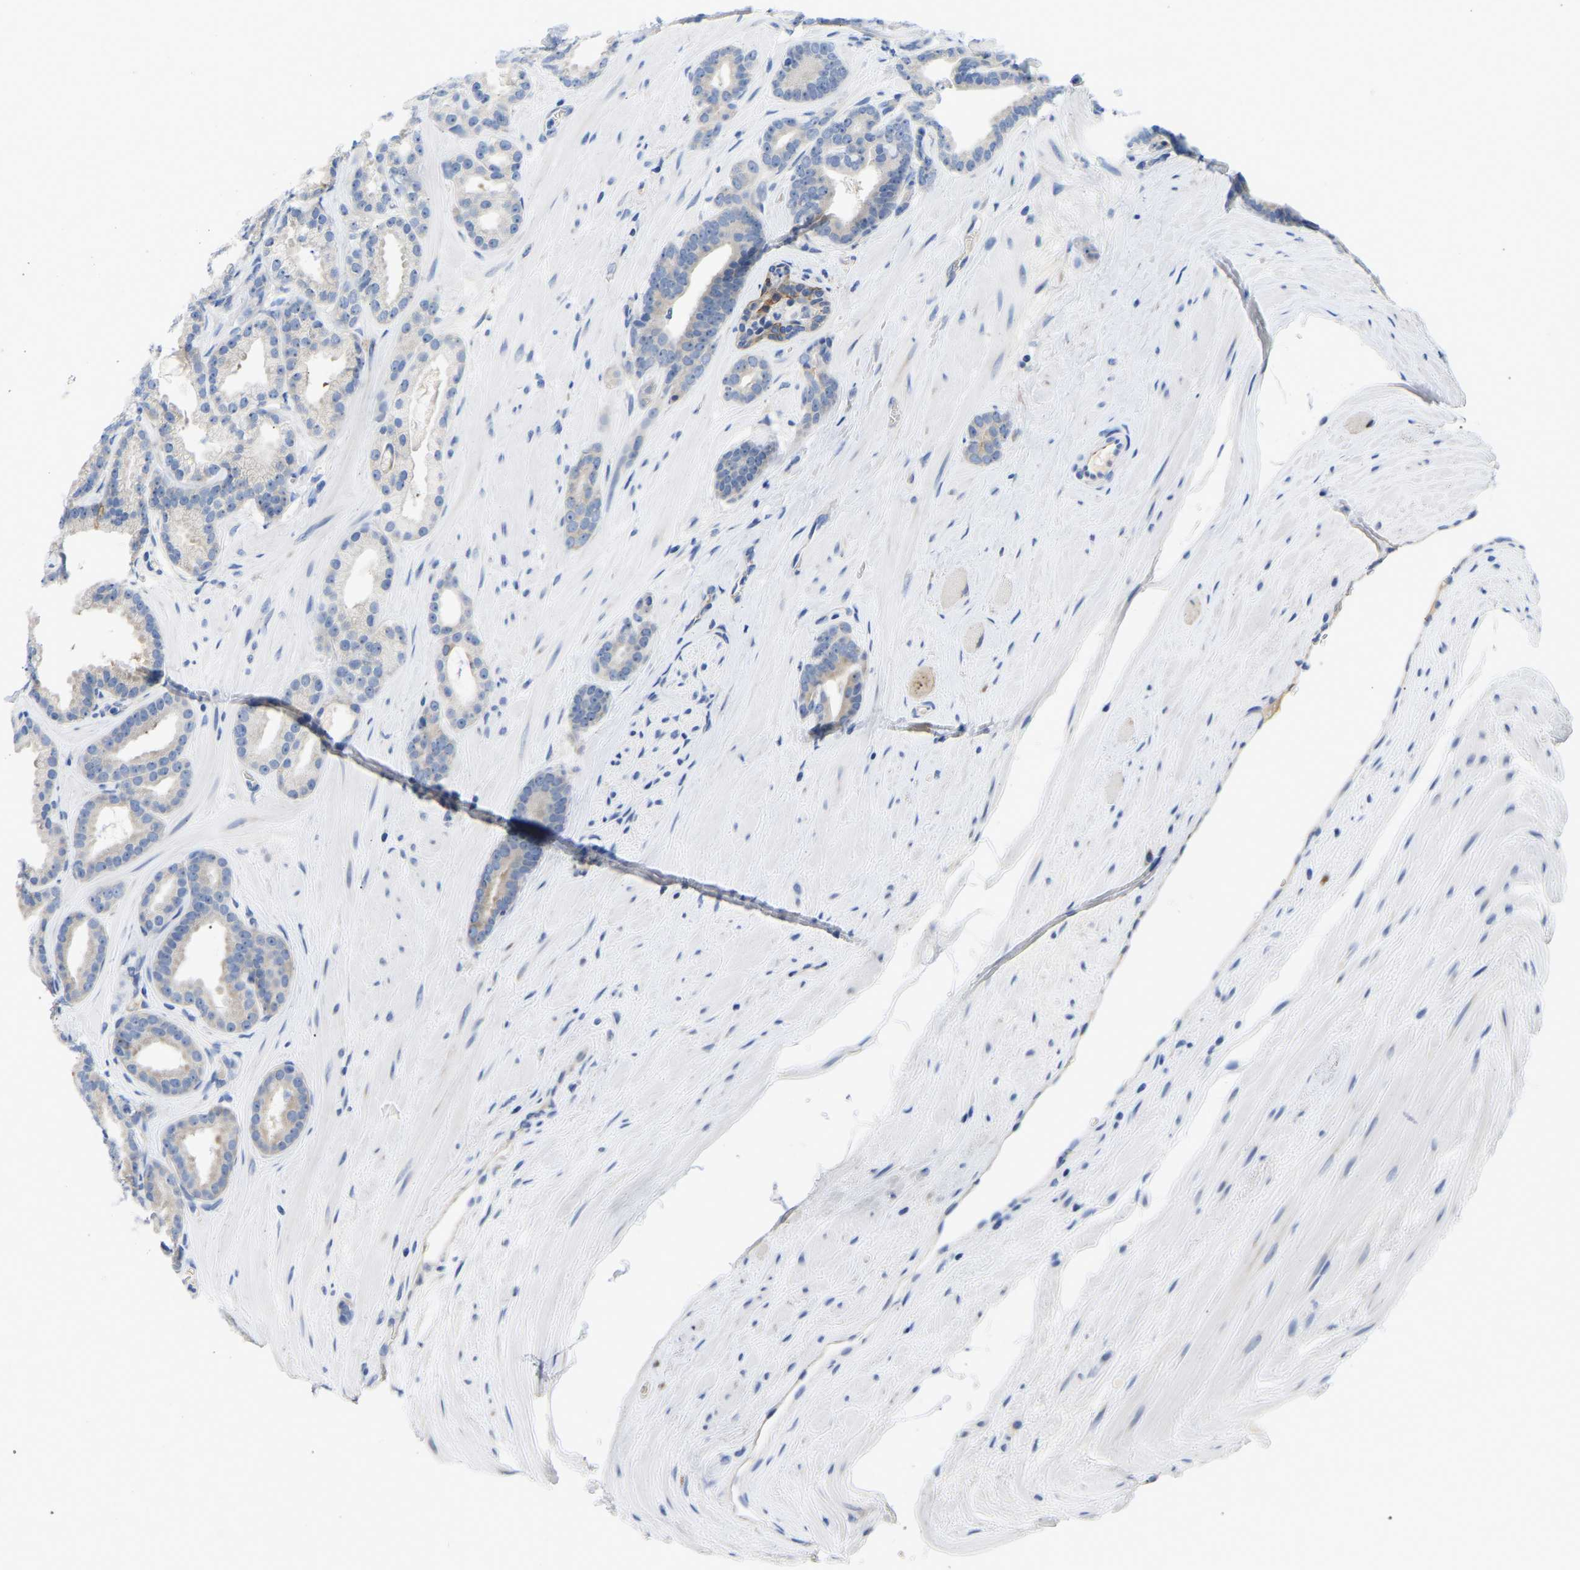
{"staining": {"intensity": "negative", "quantity": "none", "location": "none"}, "tissue": "prostate cancer", "cell_type": "Tumor cells", "image_type": "cancer", "snomed": [{"axis": "morphology", "description": "Adenocarcinoma, High grade"}, {"axis": "topography", "description": "Prostate"}], "caption": "Immunohistochemistry (IHC) histopathology image of human adenocarcinoma (high-grade) (prostate) stained for a protein (brown), which displays no staining in tumor cells.", "gene": "ABCA10", "patient": {"sex": "male", "age": 60}}